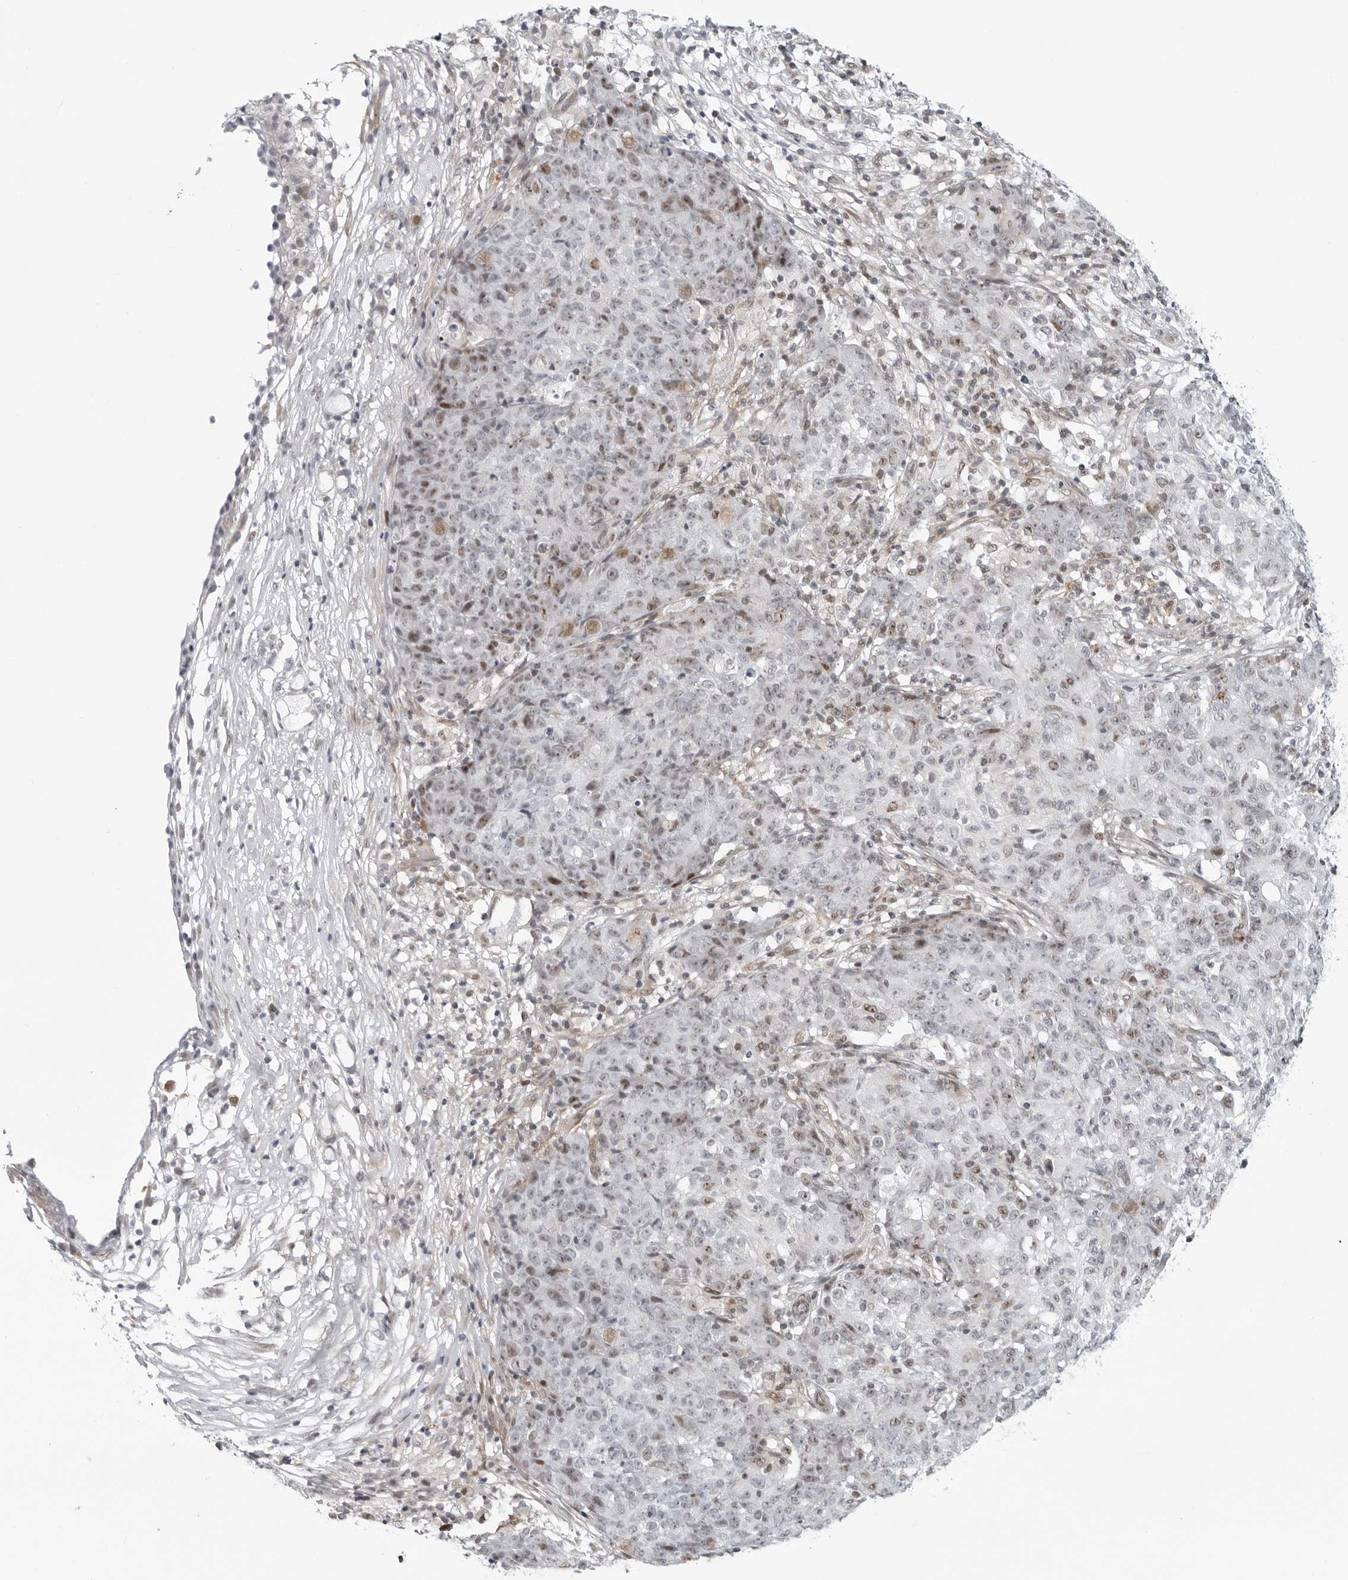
{"staining": {"intensity": "moderate", "quantity": "<25%", "location": "nuclear"}, "tissue": "ovarian cancer", "cell_type": "Tumor cells", "image_type": "cancer", "snomed": [{"axis": "morphology", "description": "Carcinoma, endometroid"}, {"axis": "topography", "description": "Ovary"}], "caption": "Immunohistochemistry histopathology image of ovarian cancer stained for a protein (brown), which reveals low levels of moderate nuclear staining in approximately <25% of tumor cells.", "gene": "FAM135B", "patient": {"sex": "female", "age": 42}}